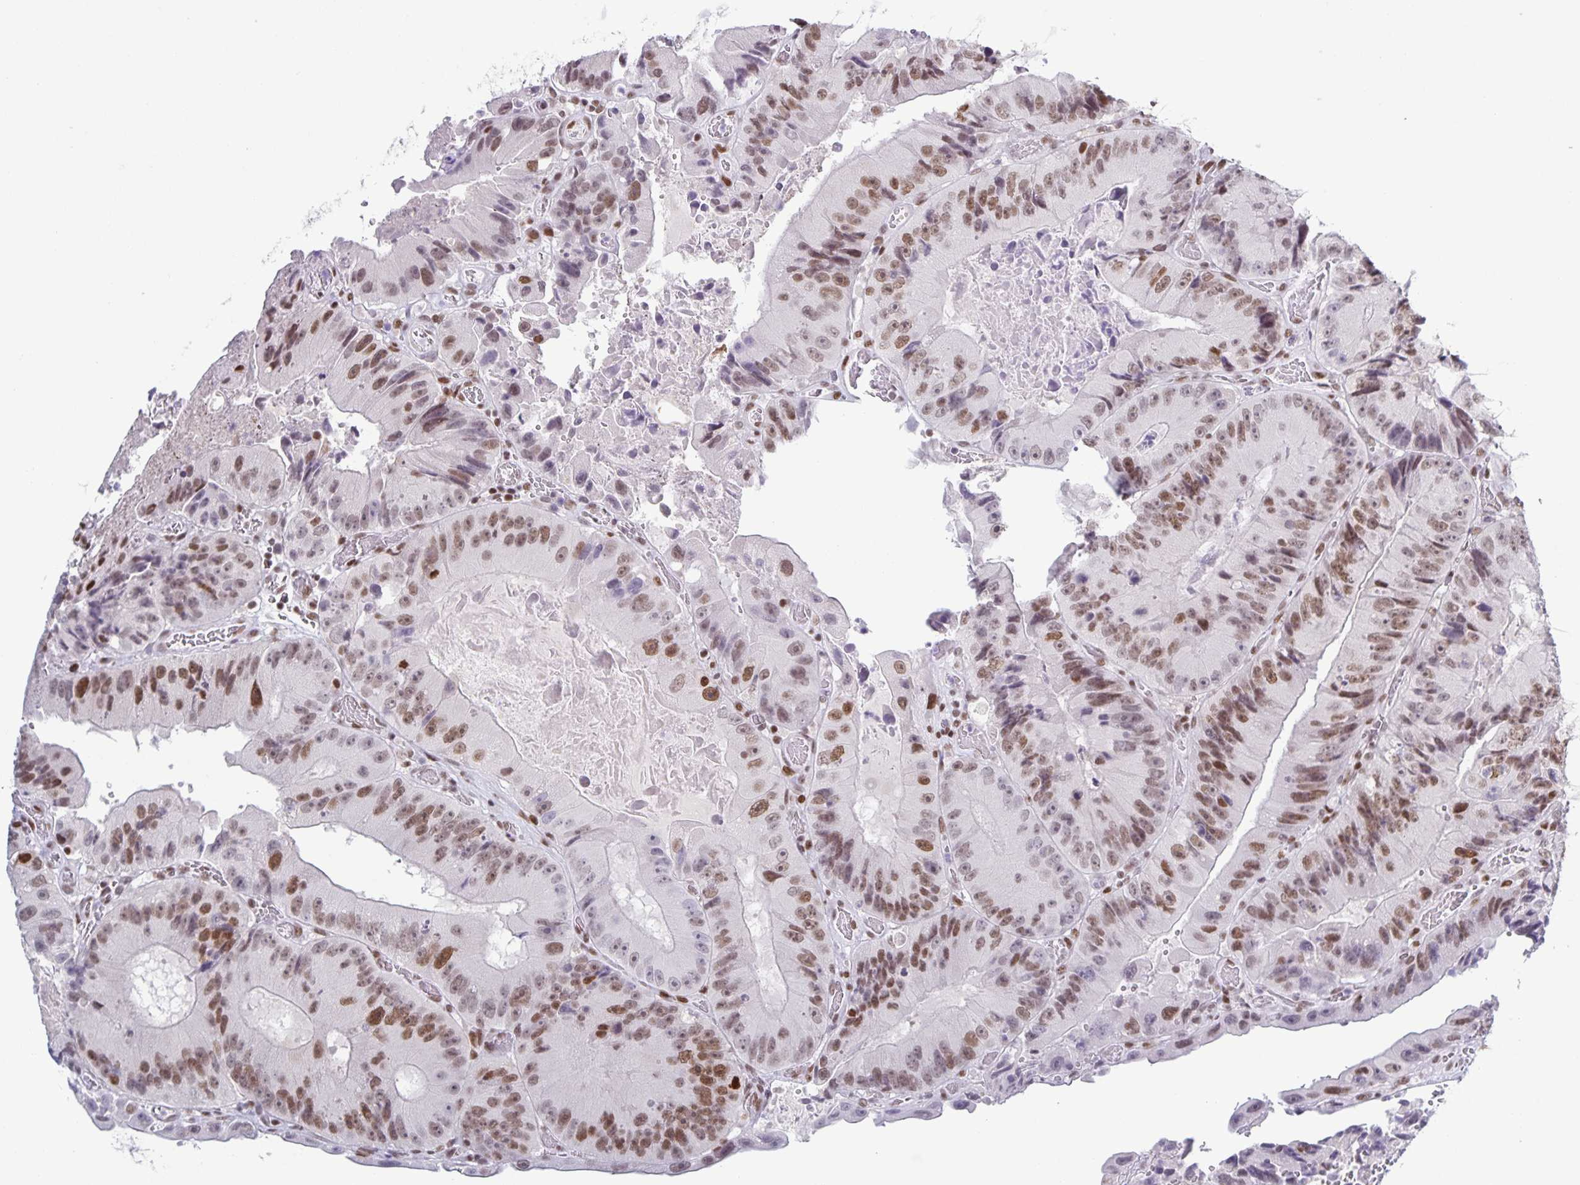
{"staining": {"intensity": "moderate", "quantity": ">75%", "location": "nuclear"}, "tissue": "colorectal cancer", "cell_type": "Tumor cells", "image_type": "cancer", "snomed": [{"axis": "morphology", "description": "Adenocarcinoma, NOS"}, {"axis": "topography", "description": "Colon"}], "caption": "IHC of human colorectal adenocarcinoma reveals medium levels of moderate nuclear staining in approximately >75% of tumor cells. (Stains: DAB in brown, nuclei in blue, Microscopy: brightfield microscopy at high magnification).", "gene": "JUND", "patient": {"sex": "female", "age": 86}}